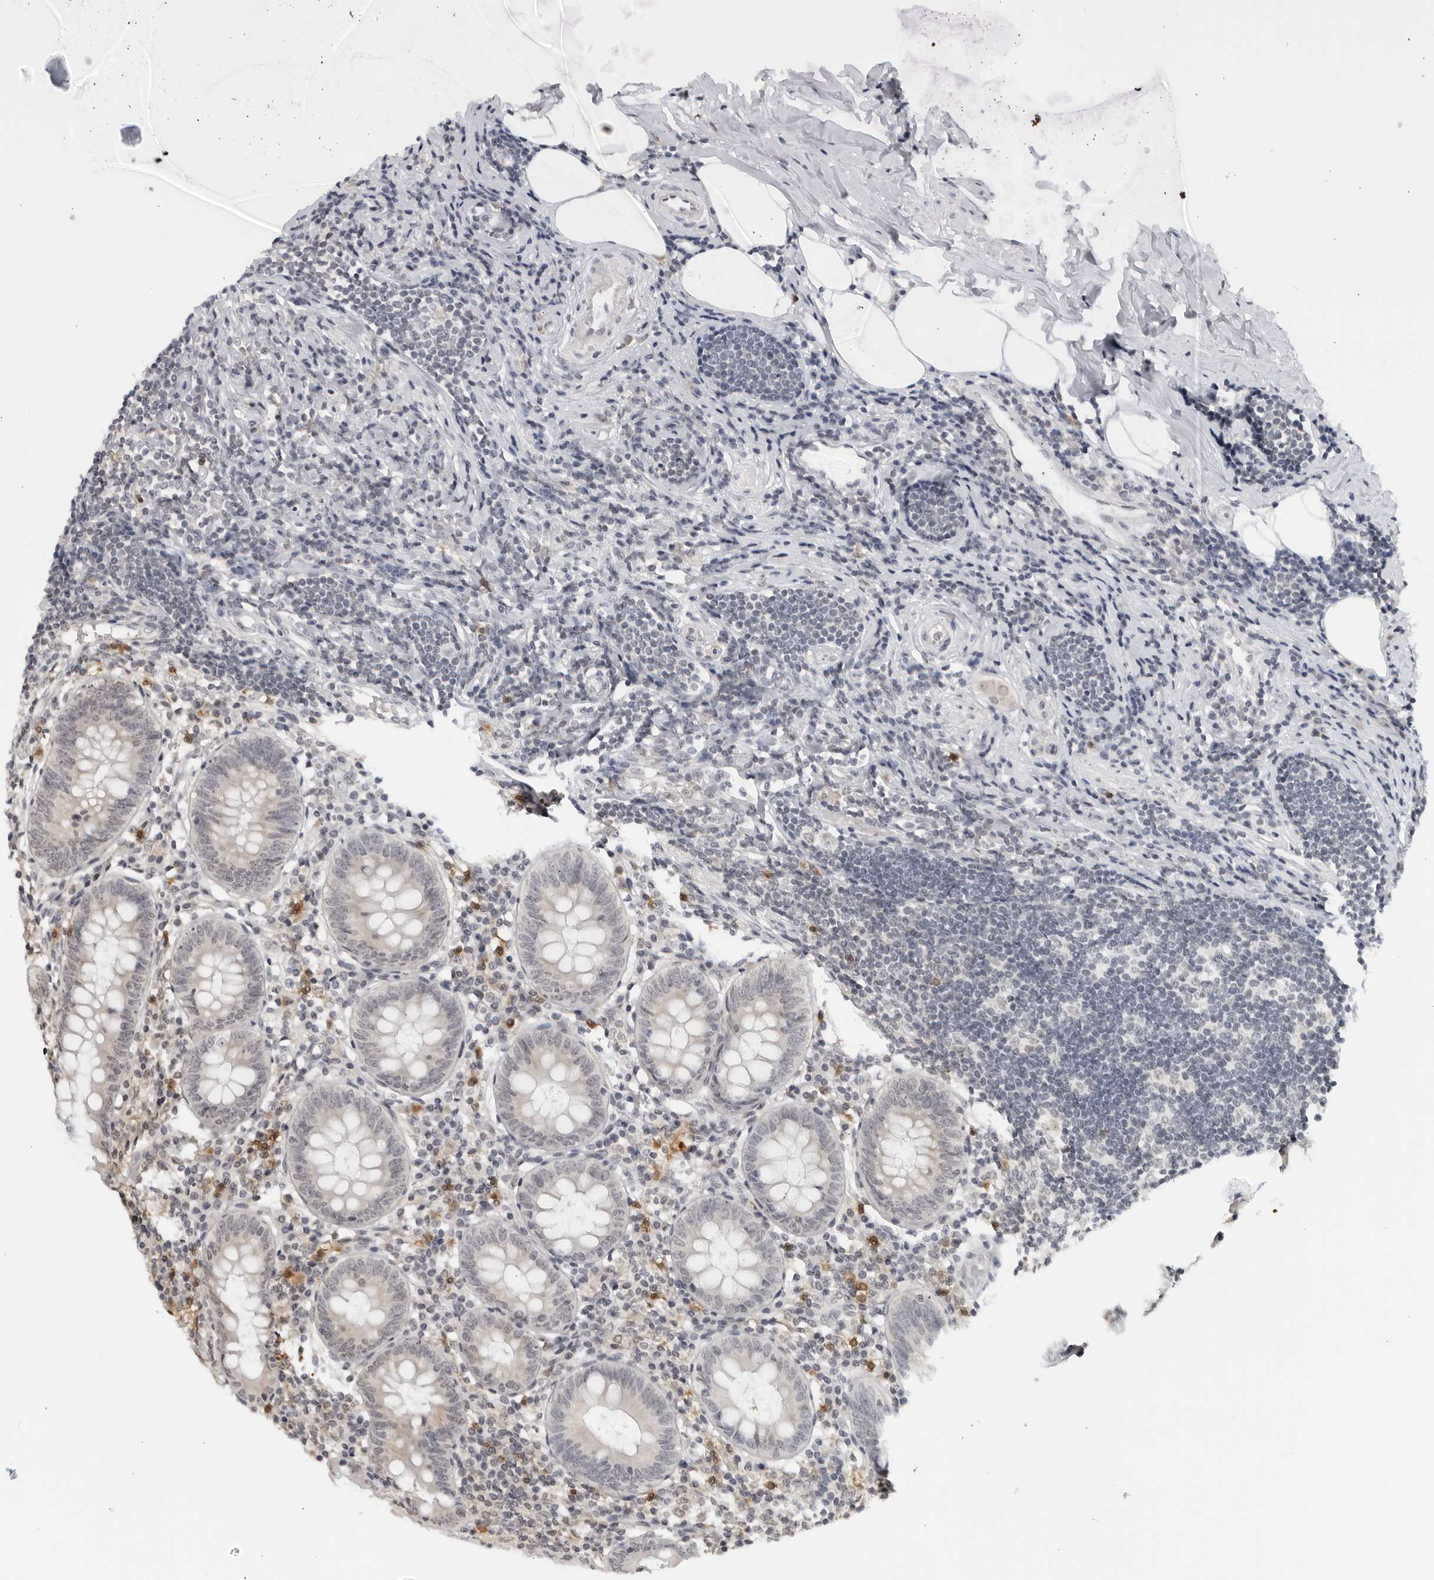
{"staining": {"intensity": "negative", "quantity": "none", "location": "none"}, "tissue": "appendix", "cell_type": "Glandular cells", "image_type": "normal", "snomed": [{"axis": "morphology", "description": "Normal tissue, NOS"}, {"axis": "topography", "description": "Appendix"}], "caption": "A high-resolution micrograph shows immunohistochemistry staining of unremarkable appendix, which exhibits no significant positivity in glandular cells.", "gene": "RAB11FIP3", "patient": {"sex": "female", "age": 54}}